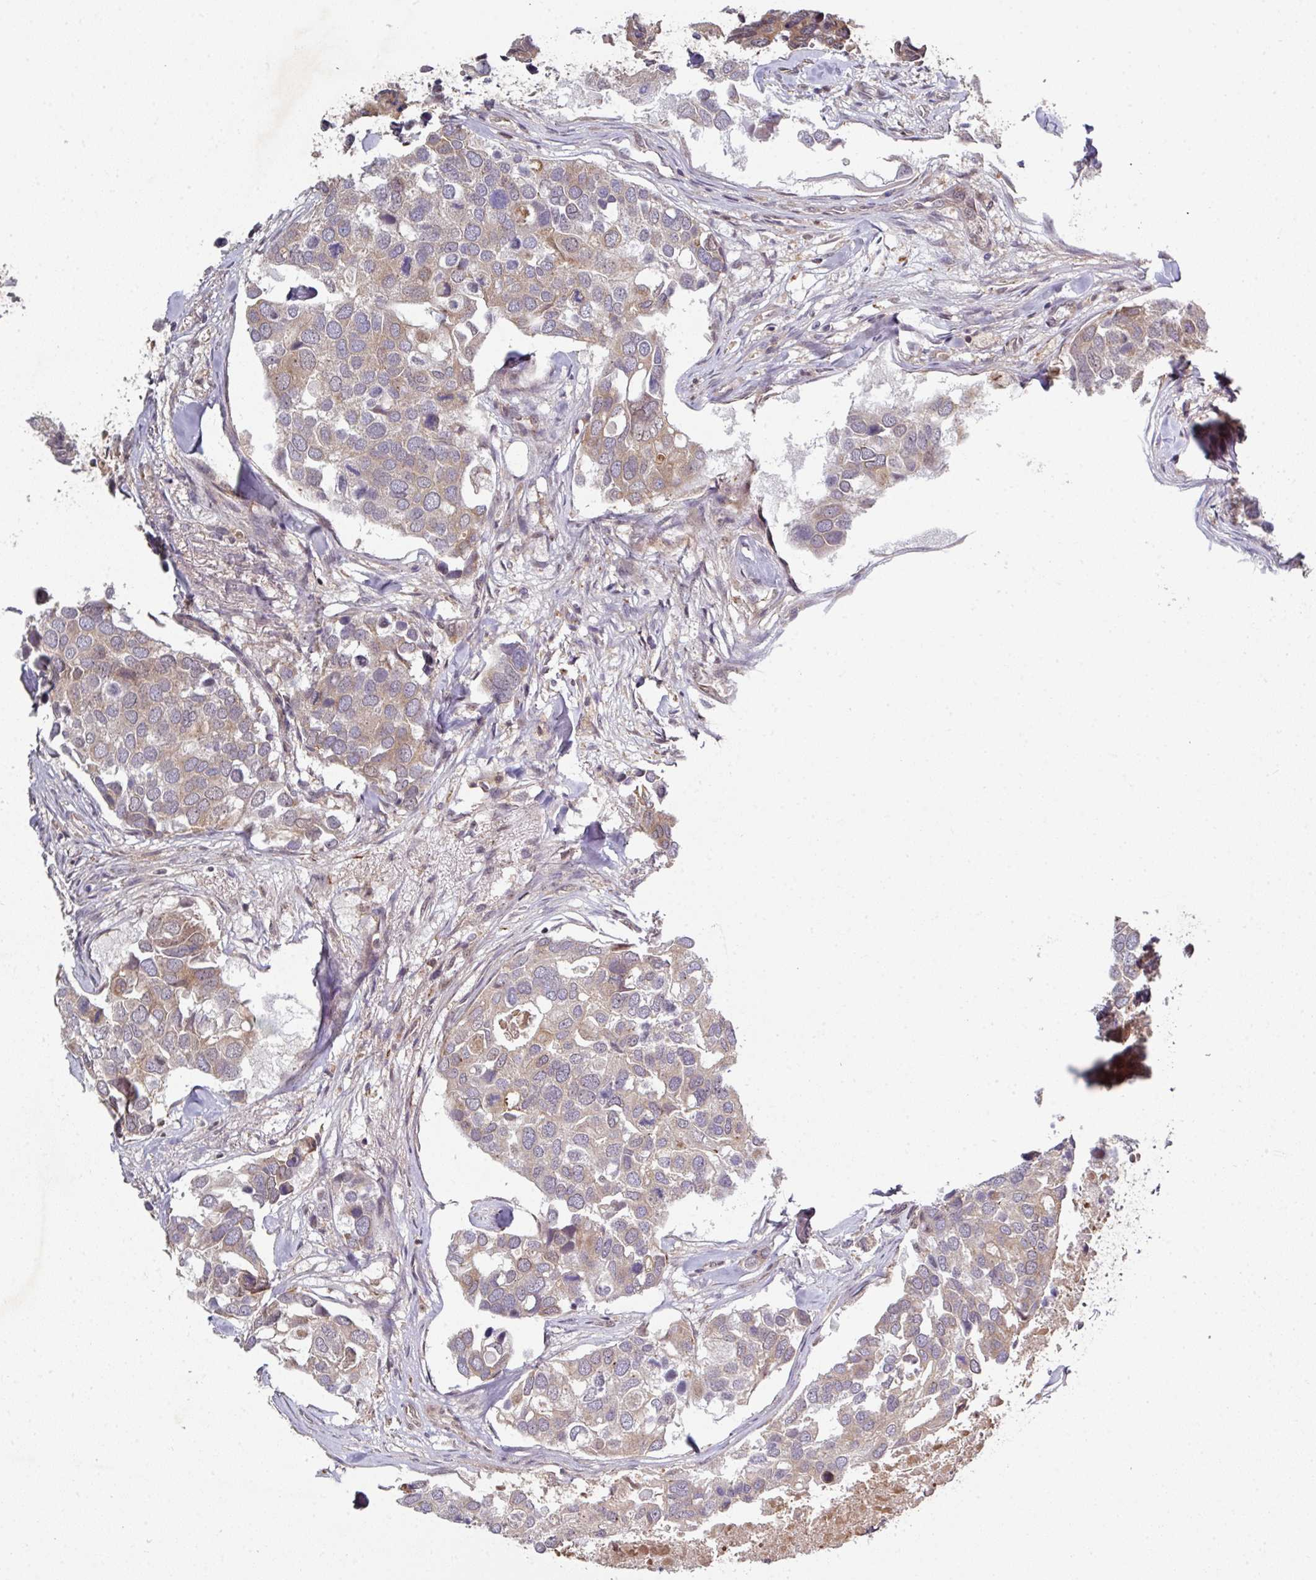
{"staining": {"intensity": "weak", "quantity": "25%-75%", "location": "cytoplasmic/membranous"}, "tissue": "breast cancer", "cell_type": "Tumor cells", "image_type": "cancer", "snomed": [{"axis": "morphology", "description": "Duct carcinoma"}, {"axis": "topography", "description": "Breast"}], "caption": "Tumor cells demonstrate low levels of weak cytoplasmic/membranous staining in approximately 25%-75% of cells in human invasive ductal carcinoma (breast).", "gene": "CAMLG", "patient": {"sex": "female", "age": 83}}